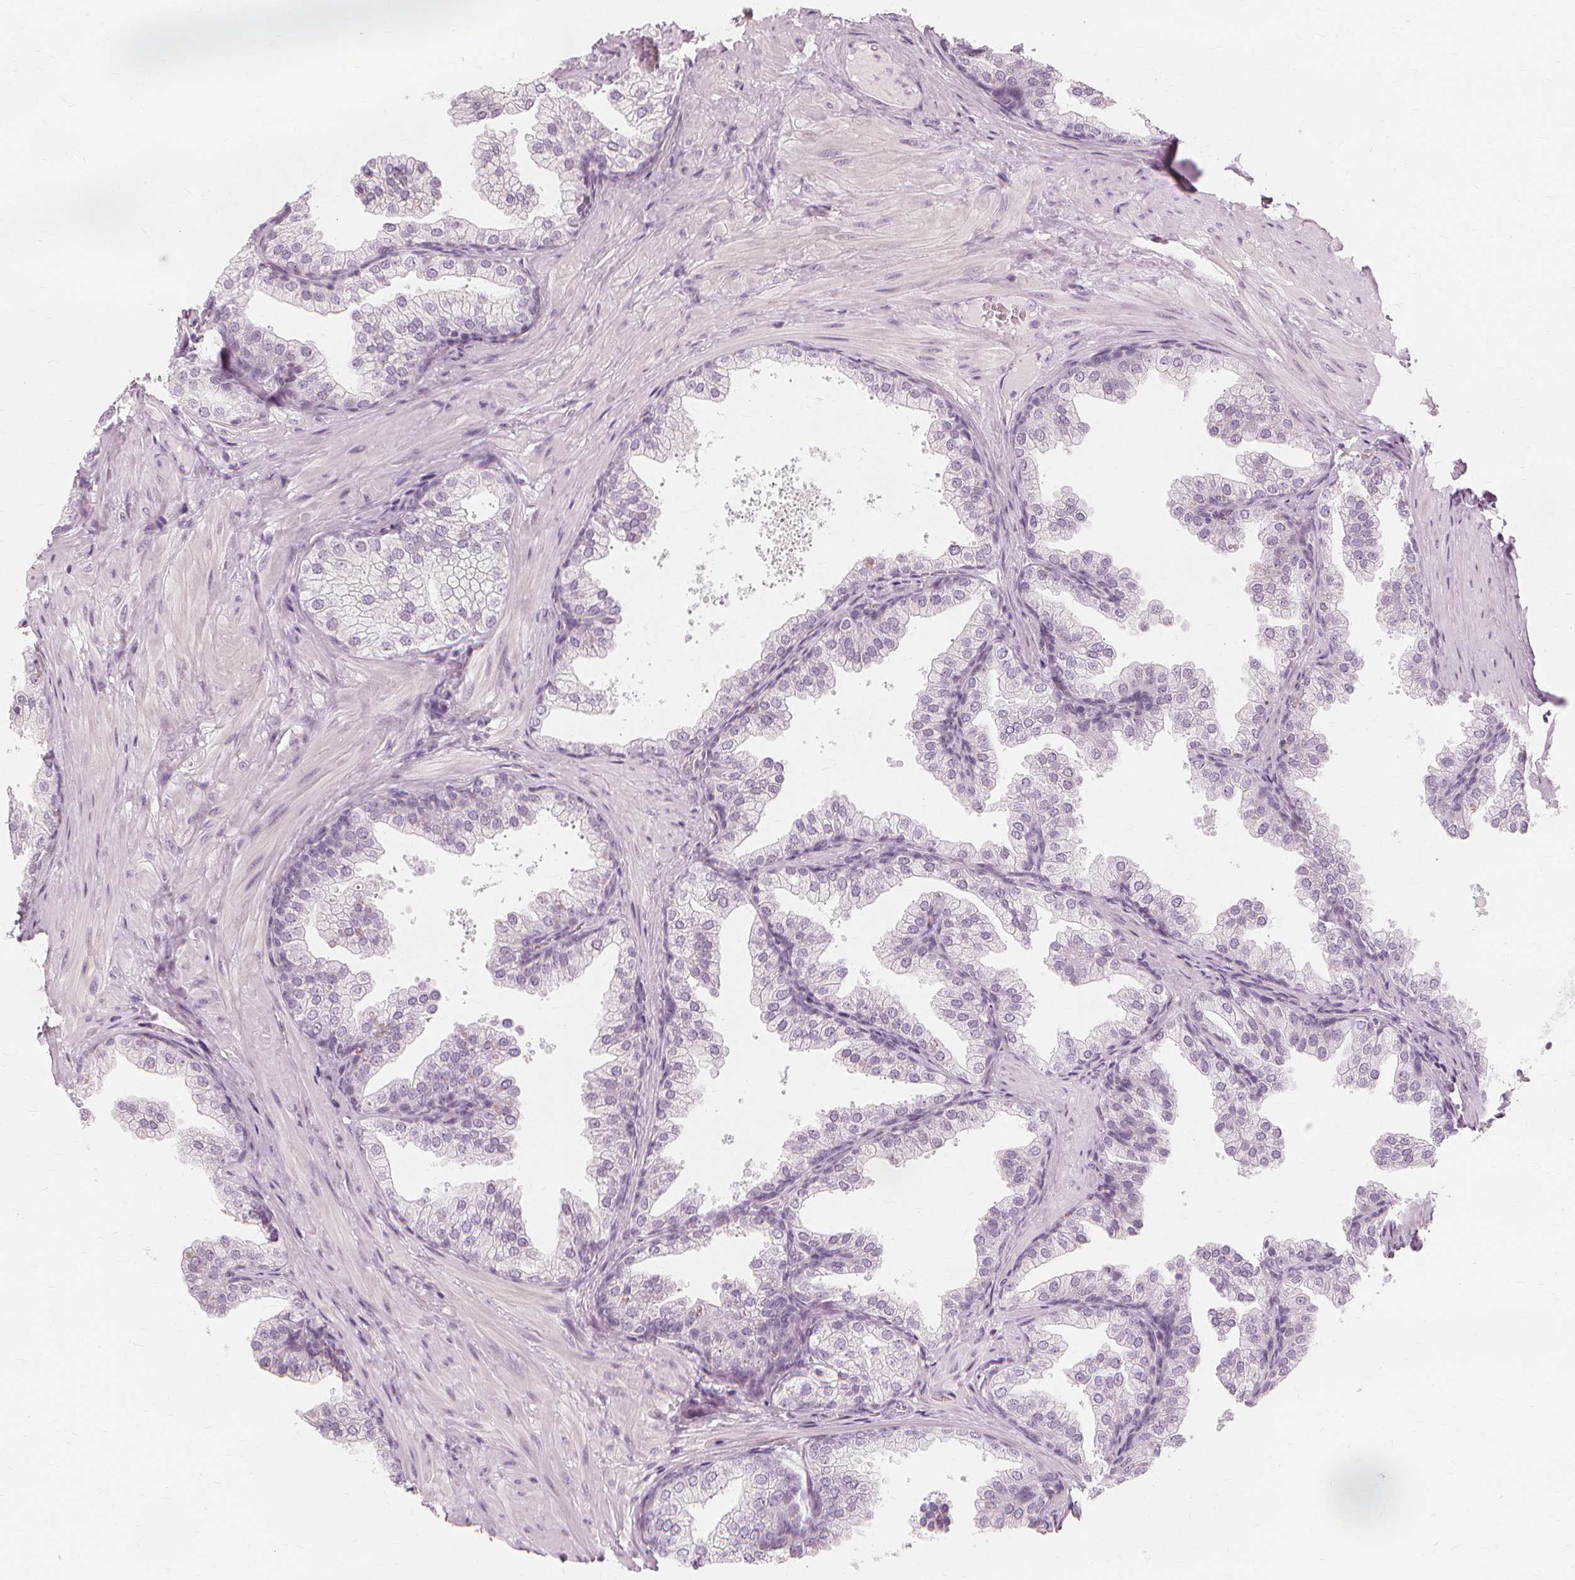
{"staining": {"intensity": "moderate", "quantity": "<25%", "location": "cytoplasmic/membranous"}, "tissue": "prostate", "cell_type": "Glandular cells", "image_type": "normal", "snomed": [{"axis": "morphology", "description": "Normal tissue, NOS"}, {"axis": "topography", "description": "Prostate"}], "caption": "A low amount of moderate cytoplasmic/membranous expression is present in approximately <25% of glandular cells in benign prostate. (DAB IHC with brightfield microscopy, high magnification).", "gene": "NXPE1", "patient": {"sex": "male", "age": 37}}